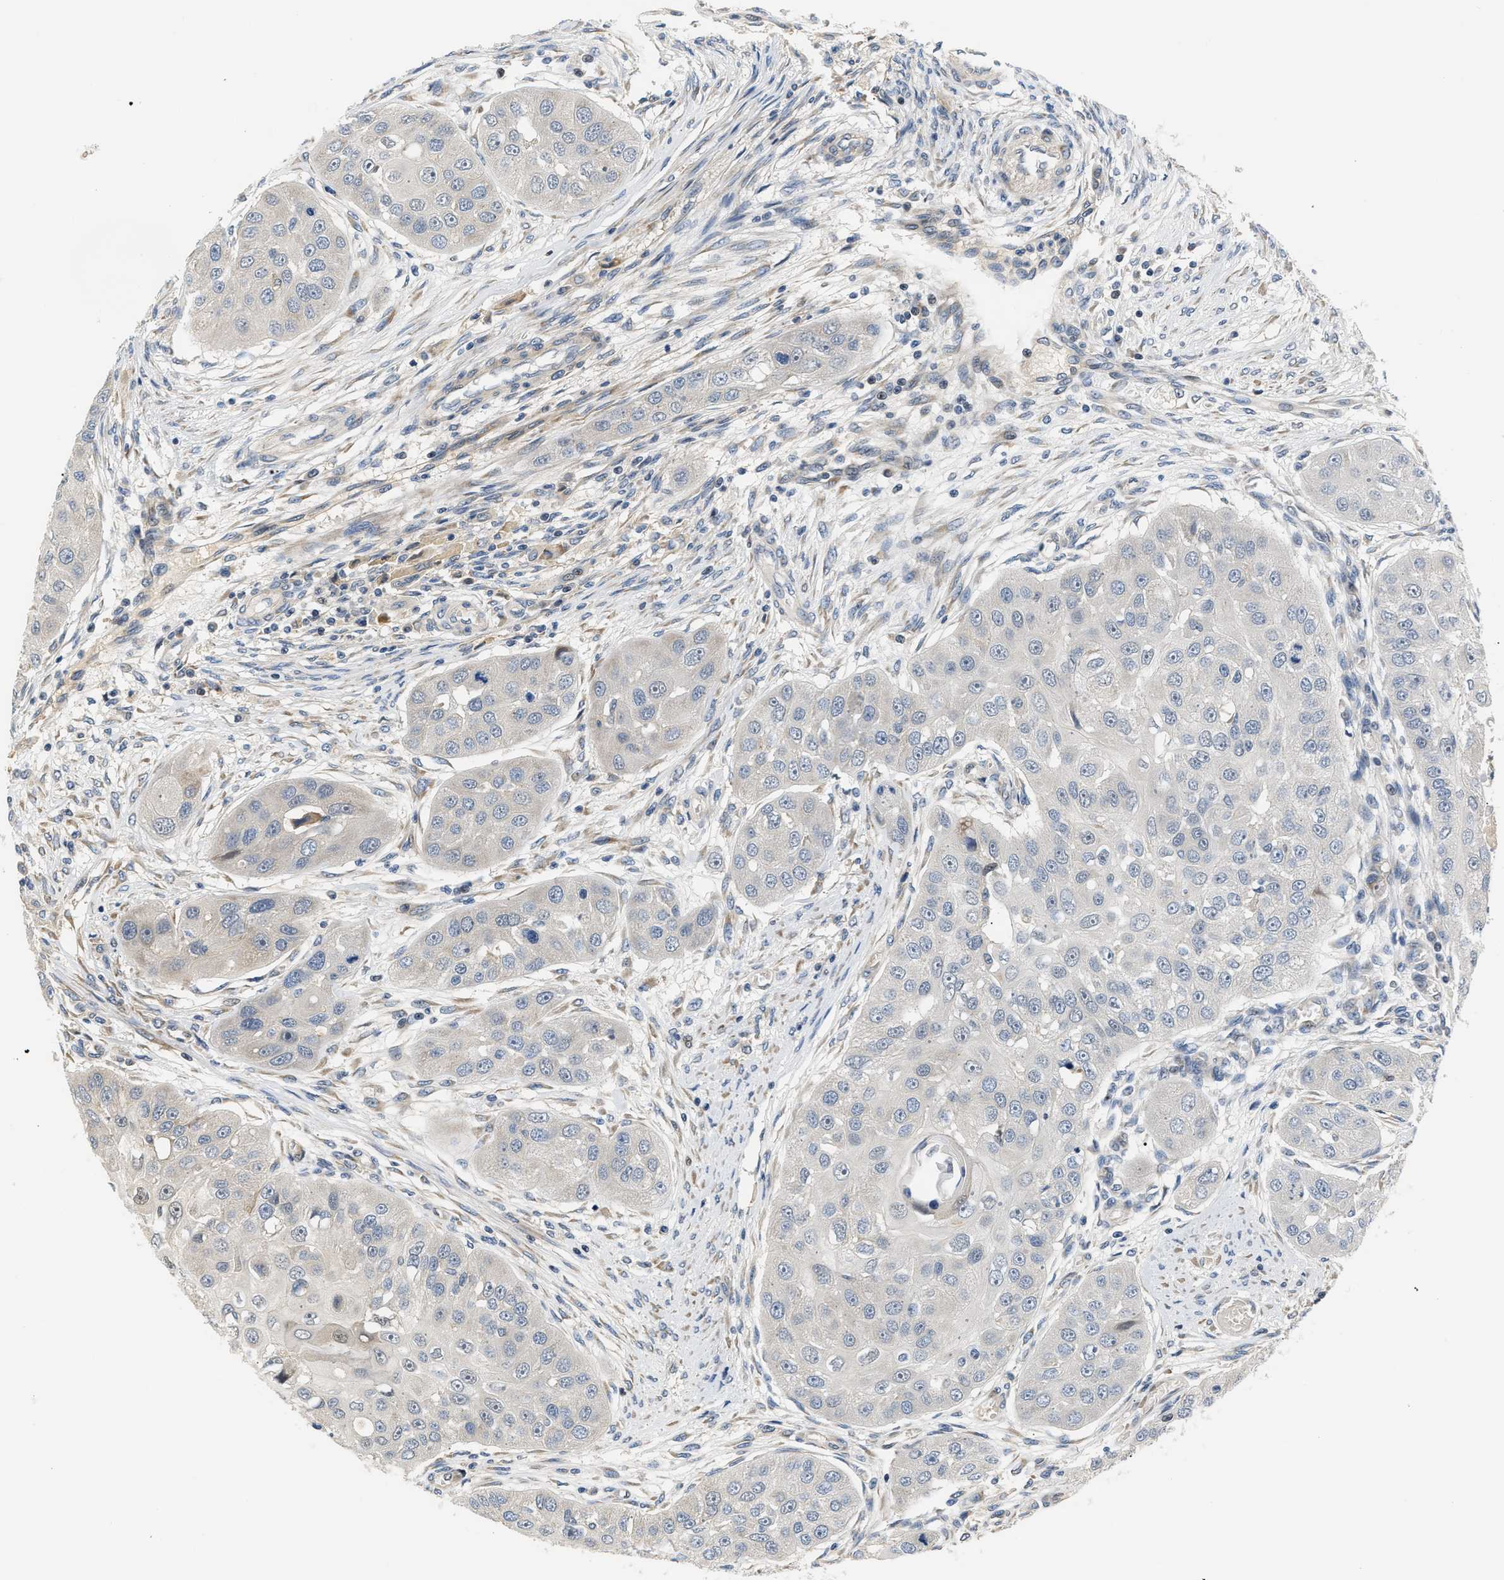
{"staining": {"intensity": "negative", "quantity": "none", "location": "none"}, "tissue": "head and neck cancer", "cell_type": "Tumor cells", "image_type": "cancer", "snomed": [{"axis": "morphology", "description": "Normal tissue, NOS"}, {"axis": "morphology", "description": "Squamous cell carcinoma, NOS"}, {"axis": "topography", "description": "Skeletal muscle"}, {"axis": "topography", "description": "Head-Neck"}], "caption": "This is an immunohistochemistry (IHC) micrograph of human head and neck cancer (squamous cell carcinoma). There is no expression in tumor cells.", "gene": "TNIP2", "patient": {"sex": "male", "age": 51}}